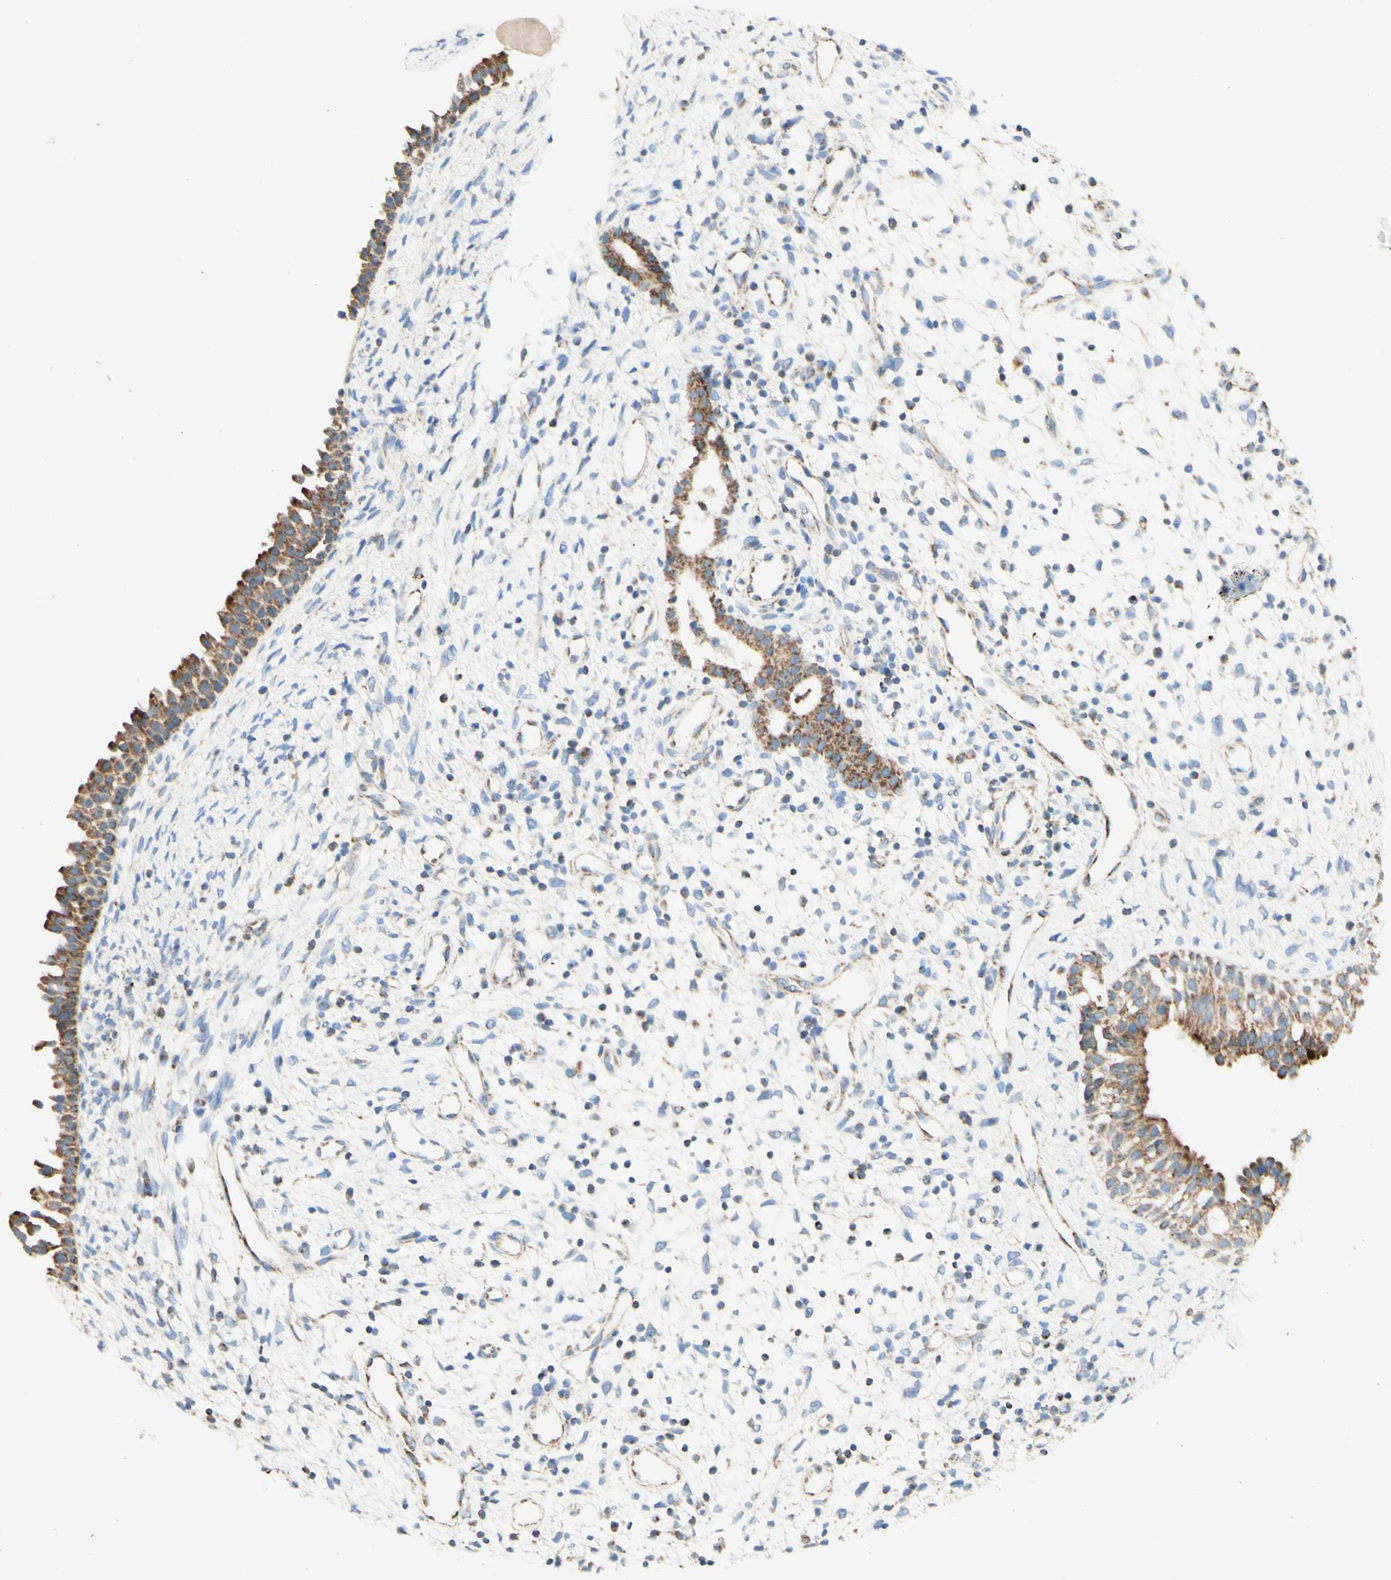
{"staining": {"intensity": "moderate", "quantity": ">75%", "location": "cytoplasmic/membranous"}, "tissue": "nasopharynx", "cell_type": "Respiratory epithelial cells", "image_type": "normal", "snomed": [{"axis": "morphology", "description": "Normal tissue, NOS"}, {"axis": "topography", "description": "Nasopharynx"}], "caption": "High-magnification brightfield microscopy of unremarkable nasopharynx stained with DAB (3,3'-diaminobenzidine) (brown) and counterstained with hematoxylin (blue). respiratory epithelial cells exhibit moderate cytoplasmic/membranous expression is present in approximately>75% of cells.", "gene": "ARMC10", "patient": {"sex": "male", "age": 22}}